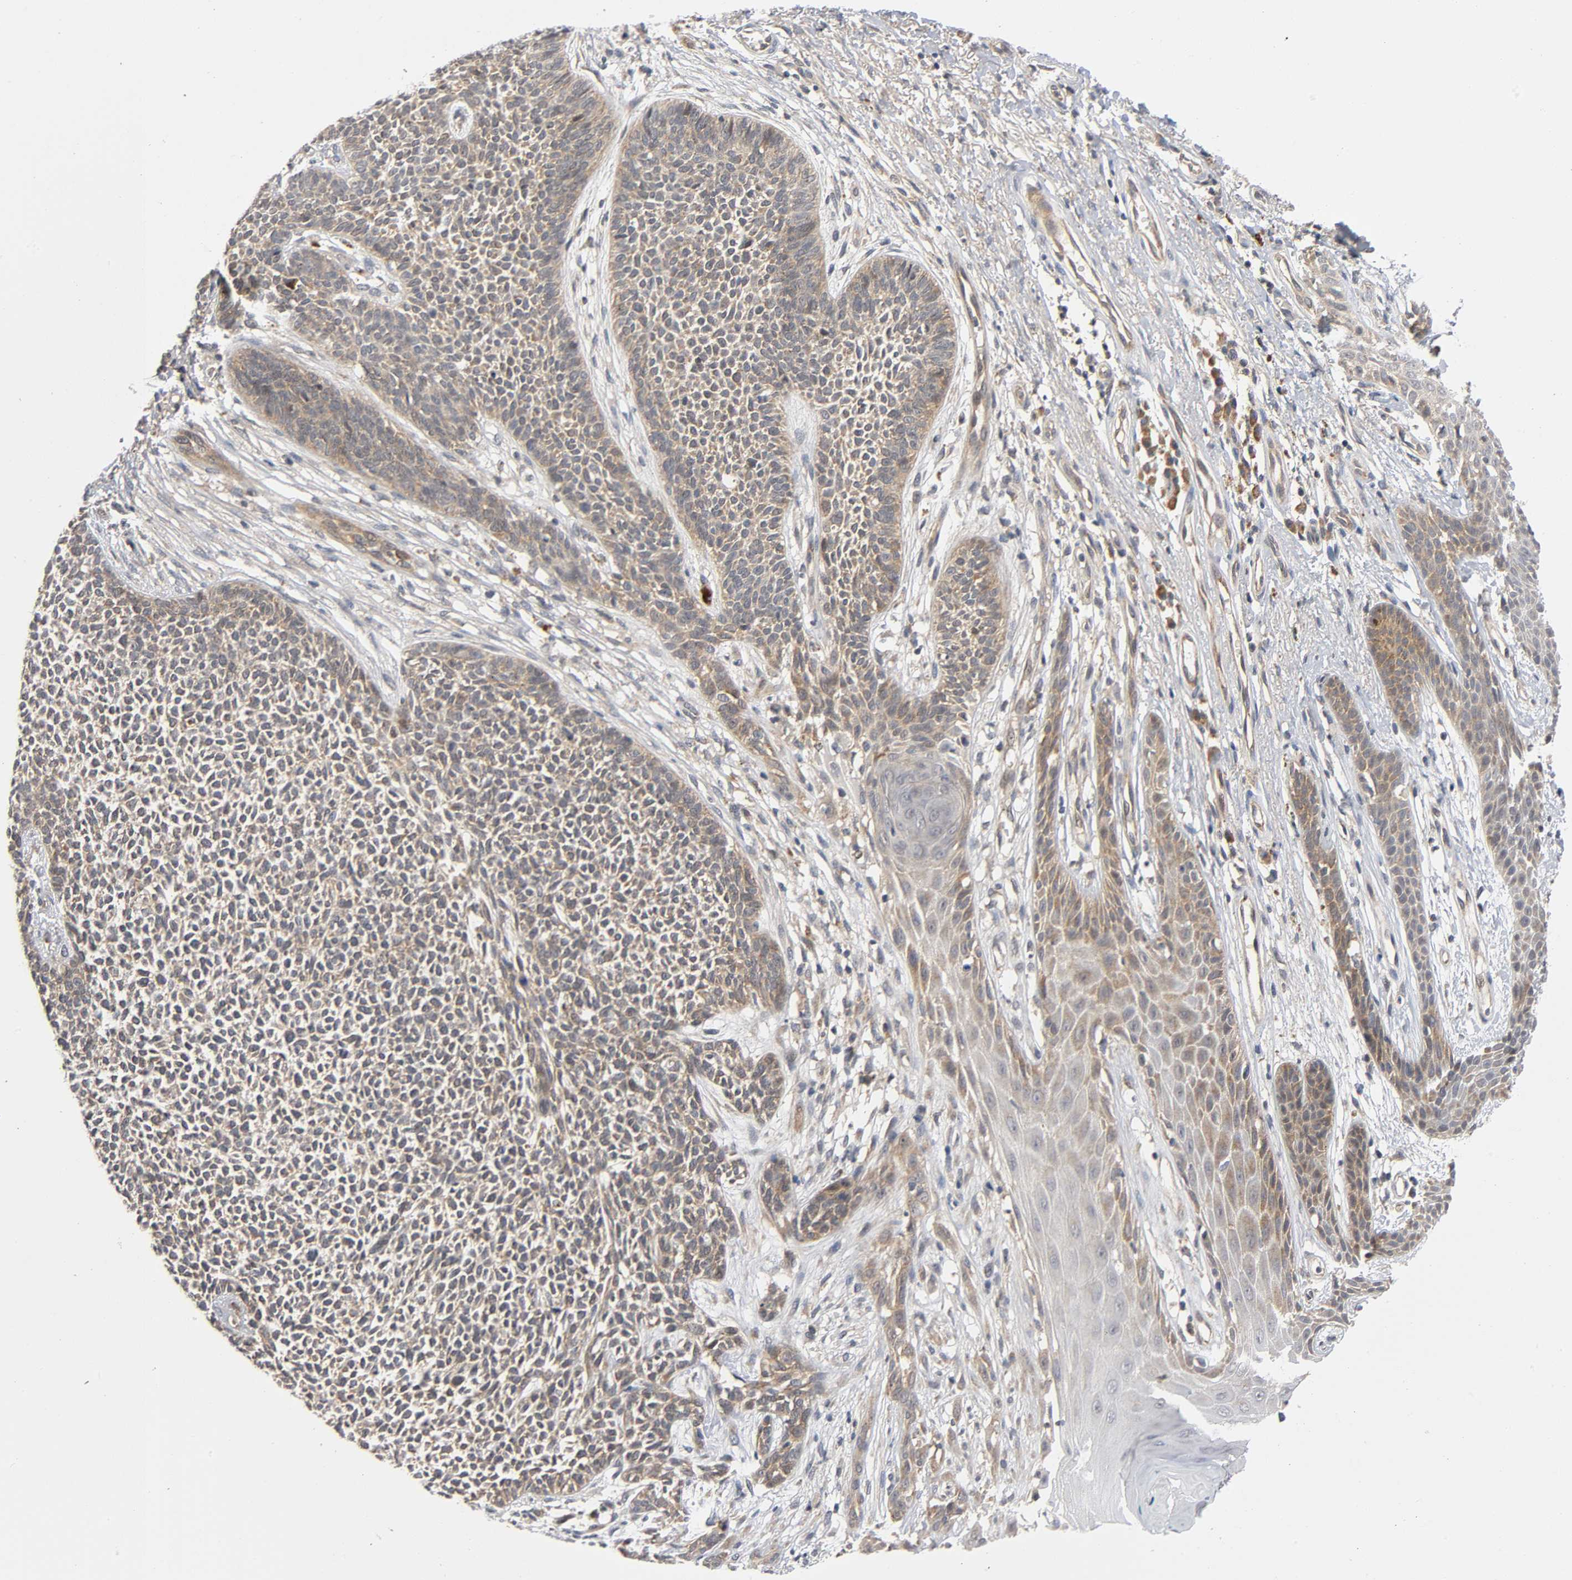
{"staining": {"intensity": "weak", "quantity": ">75%", "location": "cytoplasmic/membranous"}, "tissue": "skin cancer", "cell_type": "Tumor cells", "image_type": "cancer", "snomed": [{"axis": "morphology", "description": "Basal cell carcinoma"}, {"axis": "topography", "description": "Skin"}], "caption": "Brown immunohistochemical staining in human skin basal cell carcinoma exhibits weak cytoplasmic/membranous positivity in about >75% of tumor cells.", "gene": "MAPK8", "patient": {"sex": "female", "age": 84}}